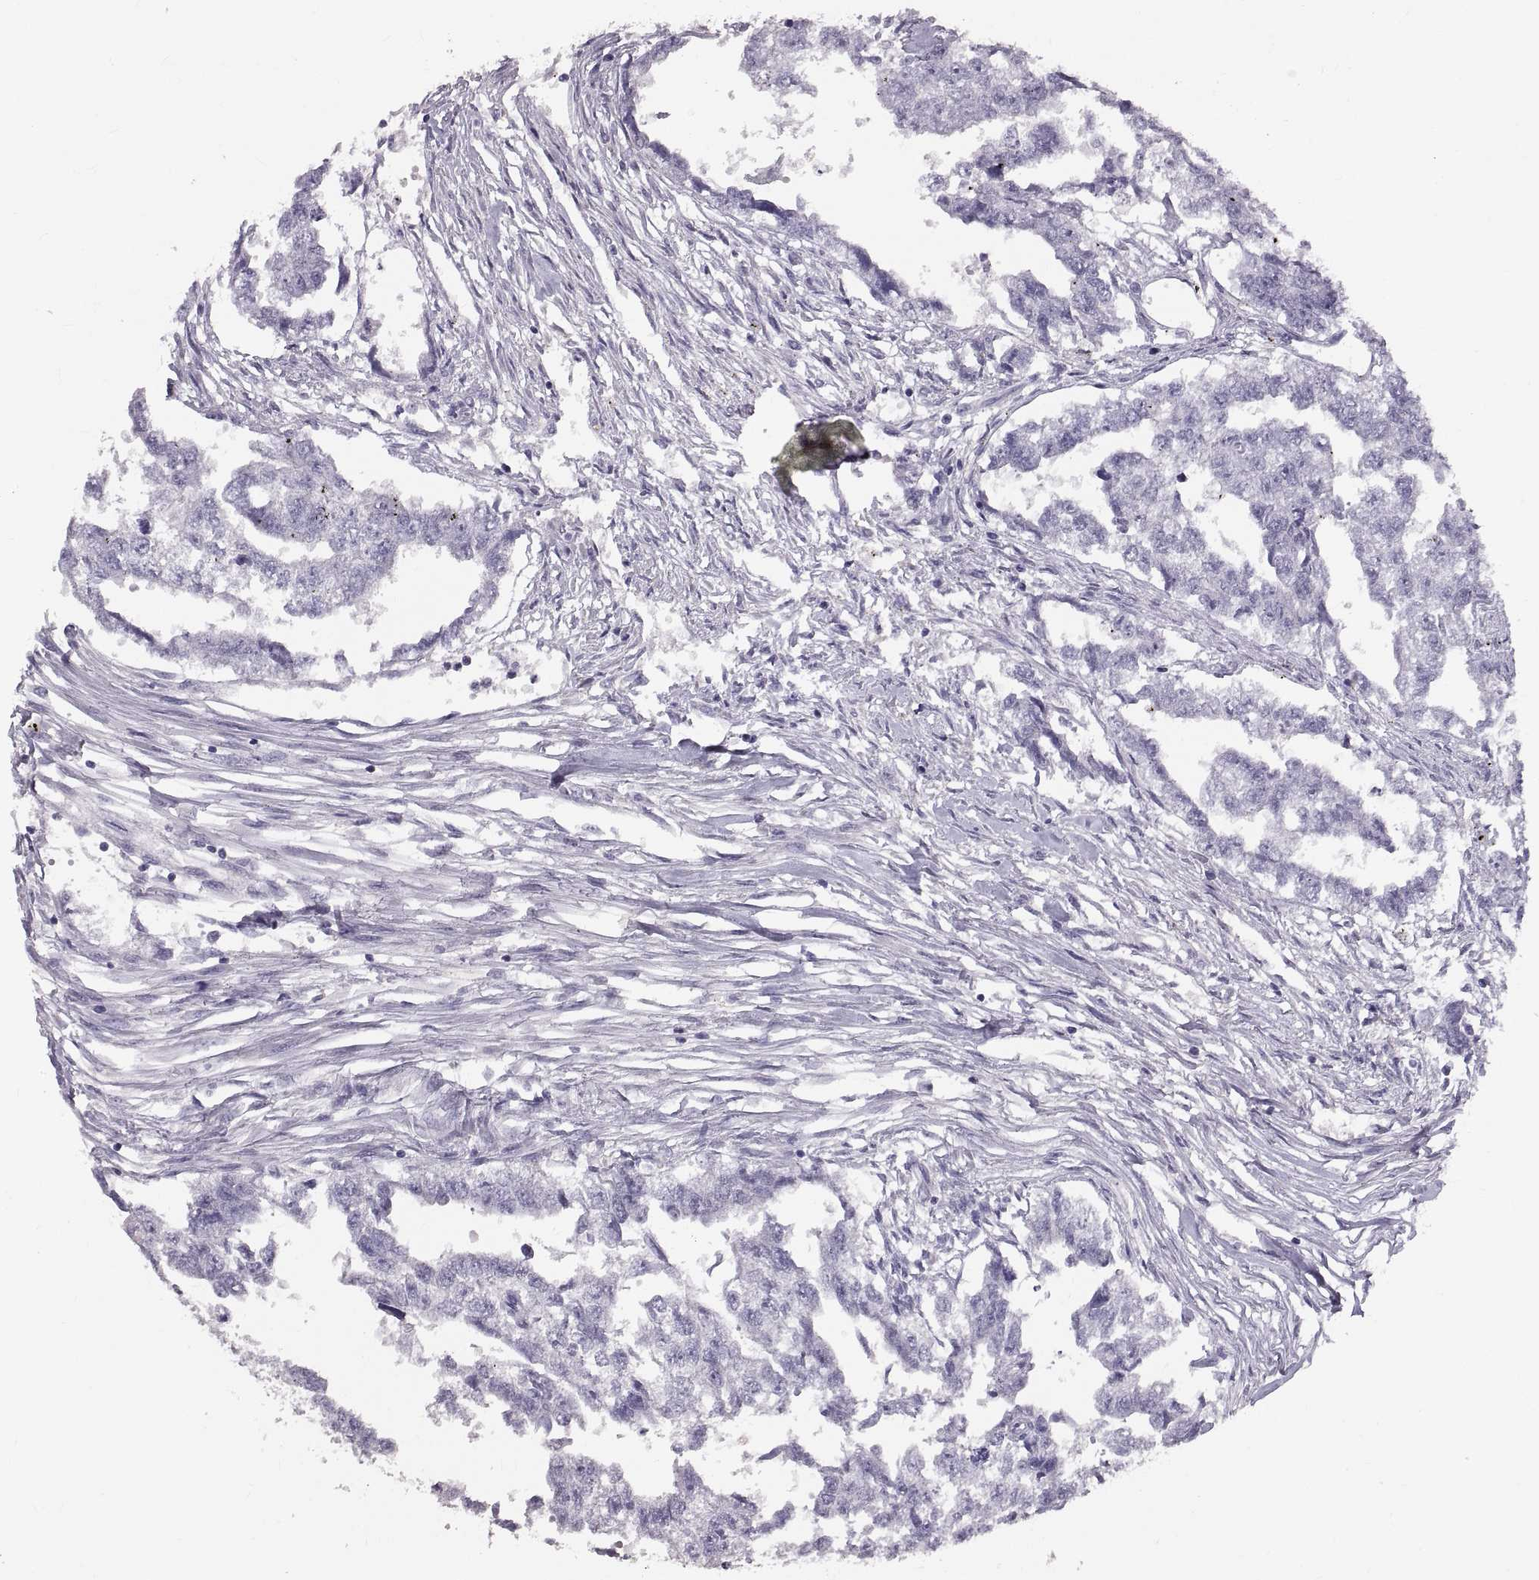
{"staining": {"intensity": "negative", "quantity": "none", "location": "none"}, "tissue": "testis cancer", "cell_type": "Tumor cells", "image_type": "cancer", "snomed": [{"axis": "morphology", "description": "Carcinoma, Embryonal, NOS"}, {"axis": "morphology", "description": "Teratoma, malignant, NOS"}, {"axis": "topography", "description": "Testis"}], "caption": "Immunohistochemistry of testis cancer demonstrates no staining in tumor cells.", "gene": "WBP2NL", "patient": {"sex": "male", "age": 44}}